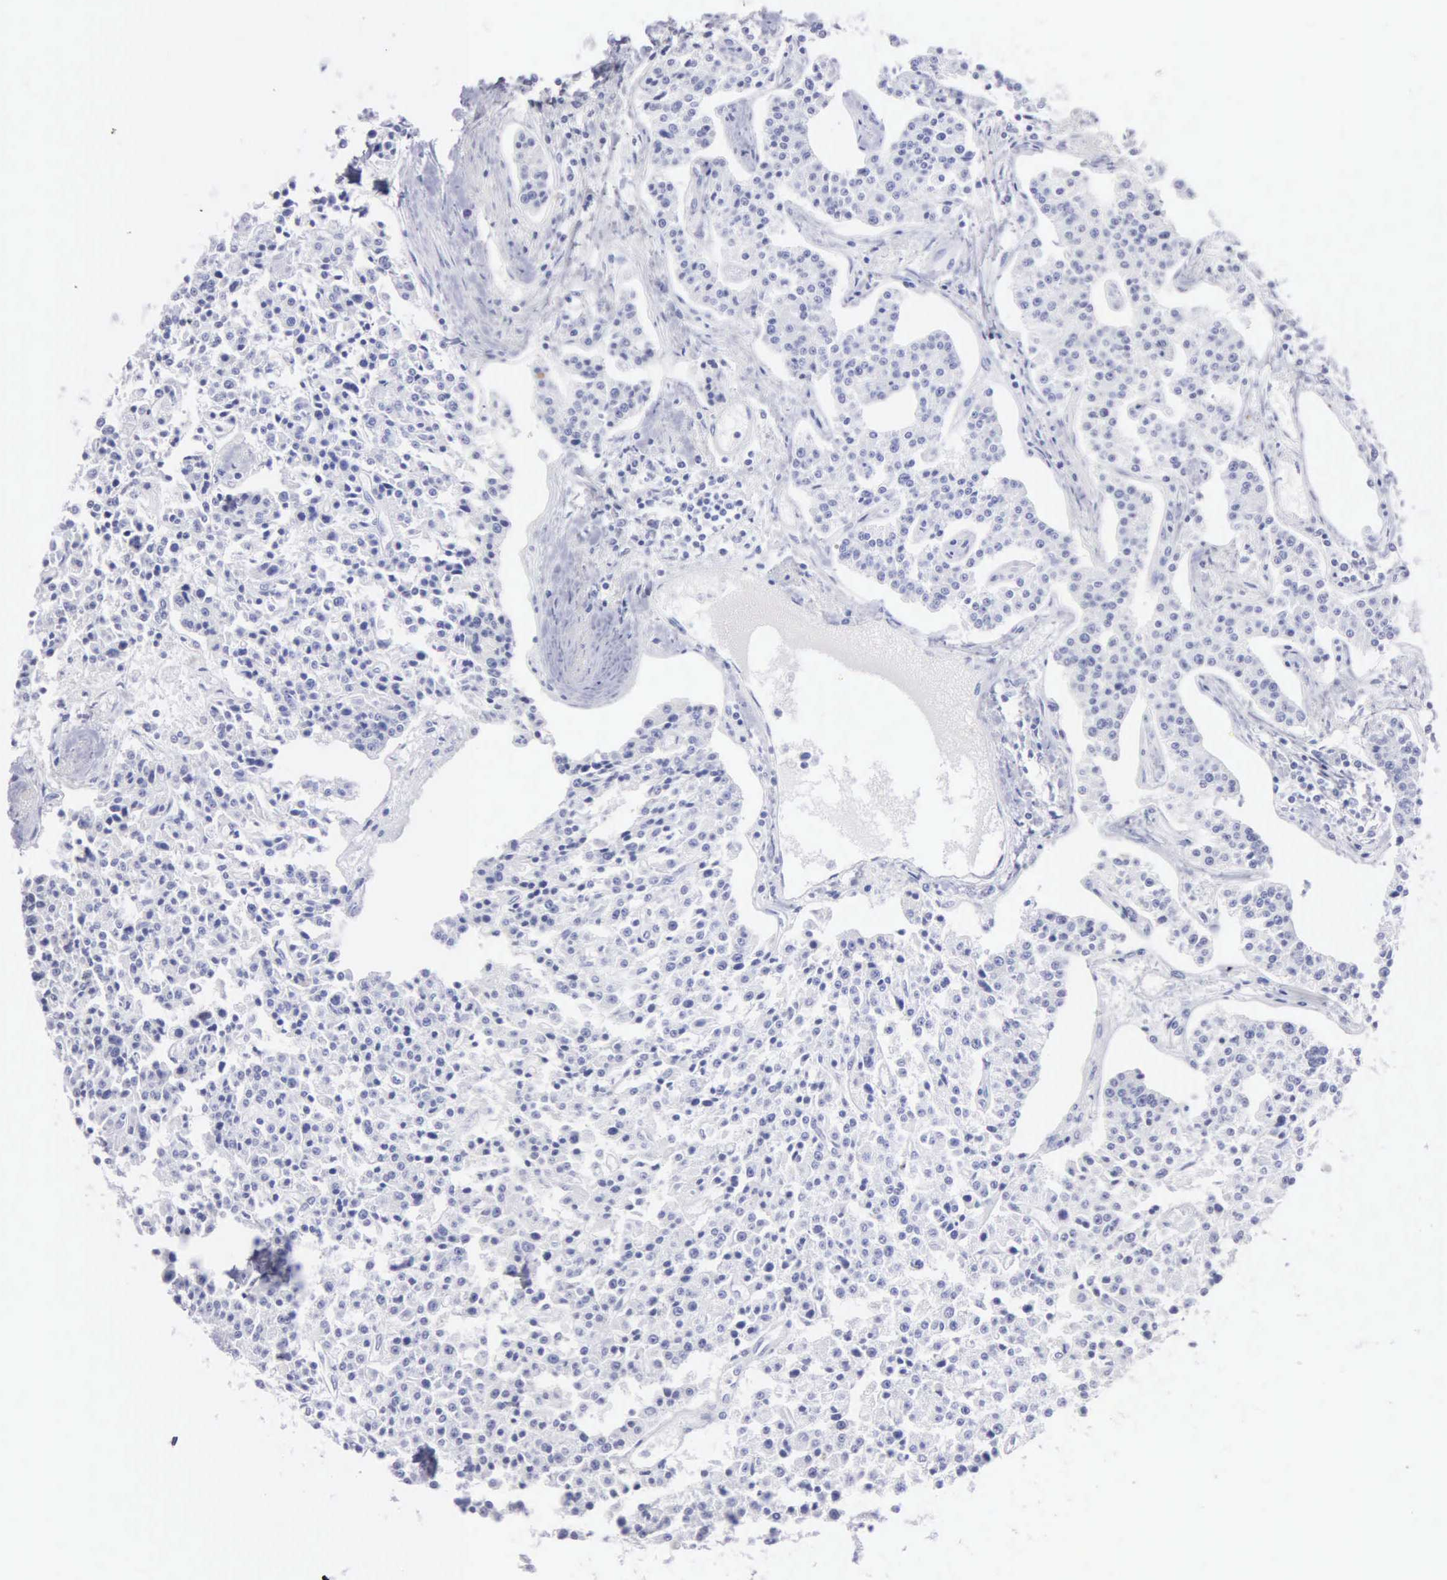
{"staining": {"intensity": "negative", "quantity": "none", "location": "none"}, "tissue": "carcinoid", "cell_type": "Tumor cells", "image_type": "cancer", "snomed": [{"axis": "morphology", "description": "Carcinoid, malignant, NOS"}, {"axis": "topography", "description": "Stomach"}], "caption": "Immunohistochemical staining of human carcinoid demonstrates no significant positivity in tumor cells.", "gene": "CYP19A1", "patient": {"sex": "female", "age": 76}}